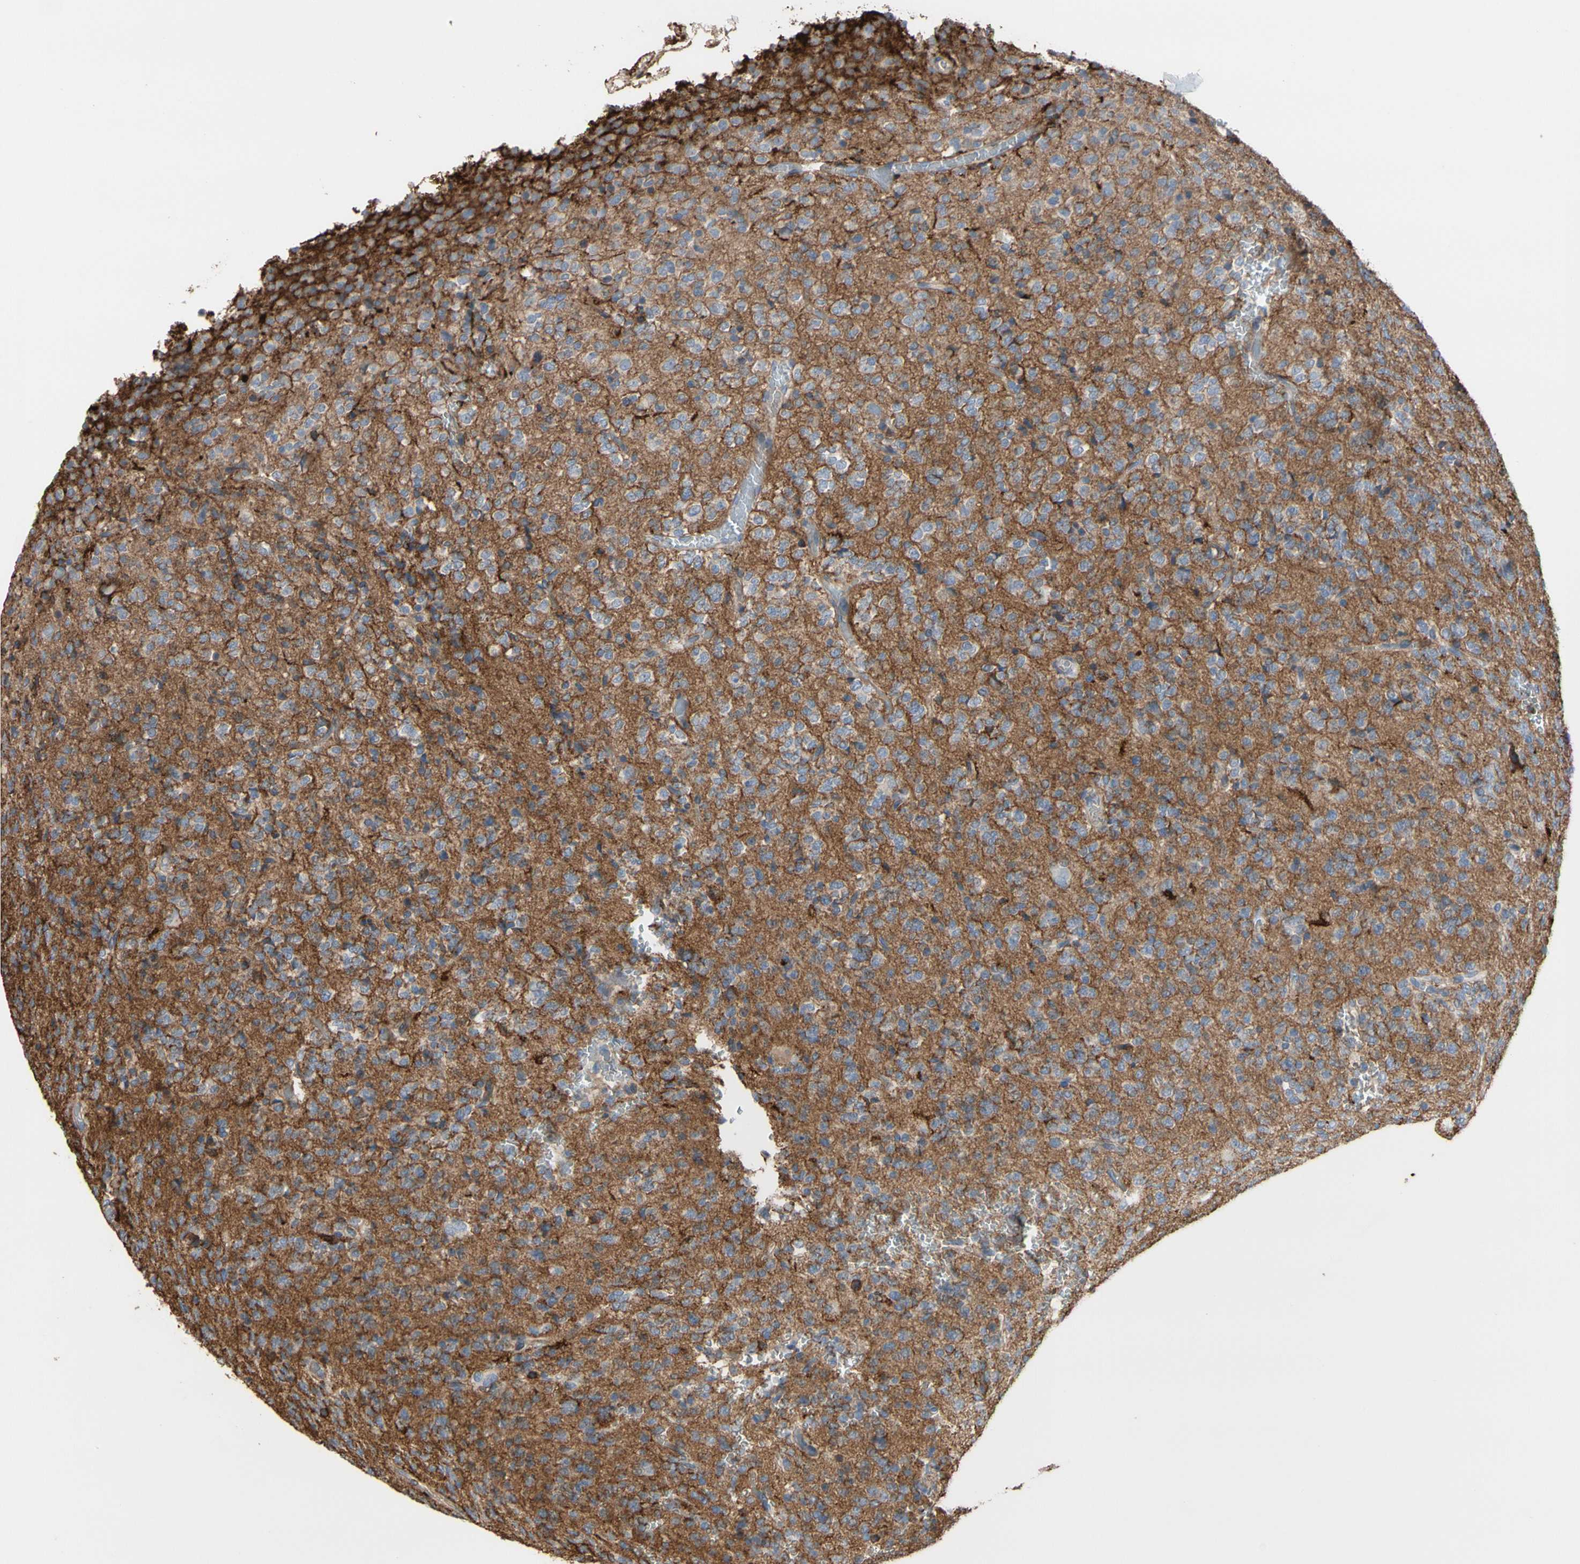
{"staining": {"intensity": "negative", "quantity": "none", "location": "none"}, "tissue": "glioma", "cell_type": "Tumor cells", "image_type": "cancer", "snomed": [{"axis": "morphology", "description": "Glioma, malignant, Low grade"}, {"axis": "topography", "description": "Brain"}], "caption": "Tumor cells show no significant expression in malignant glioma (low-grade).", "gene": "ANXA6", "patient": {"sex": "male", "age": 38}}